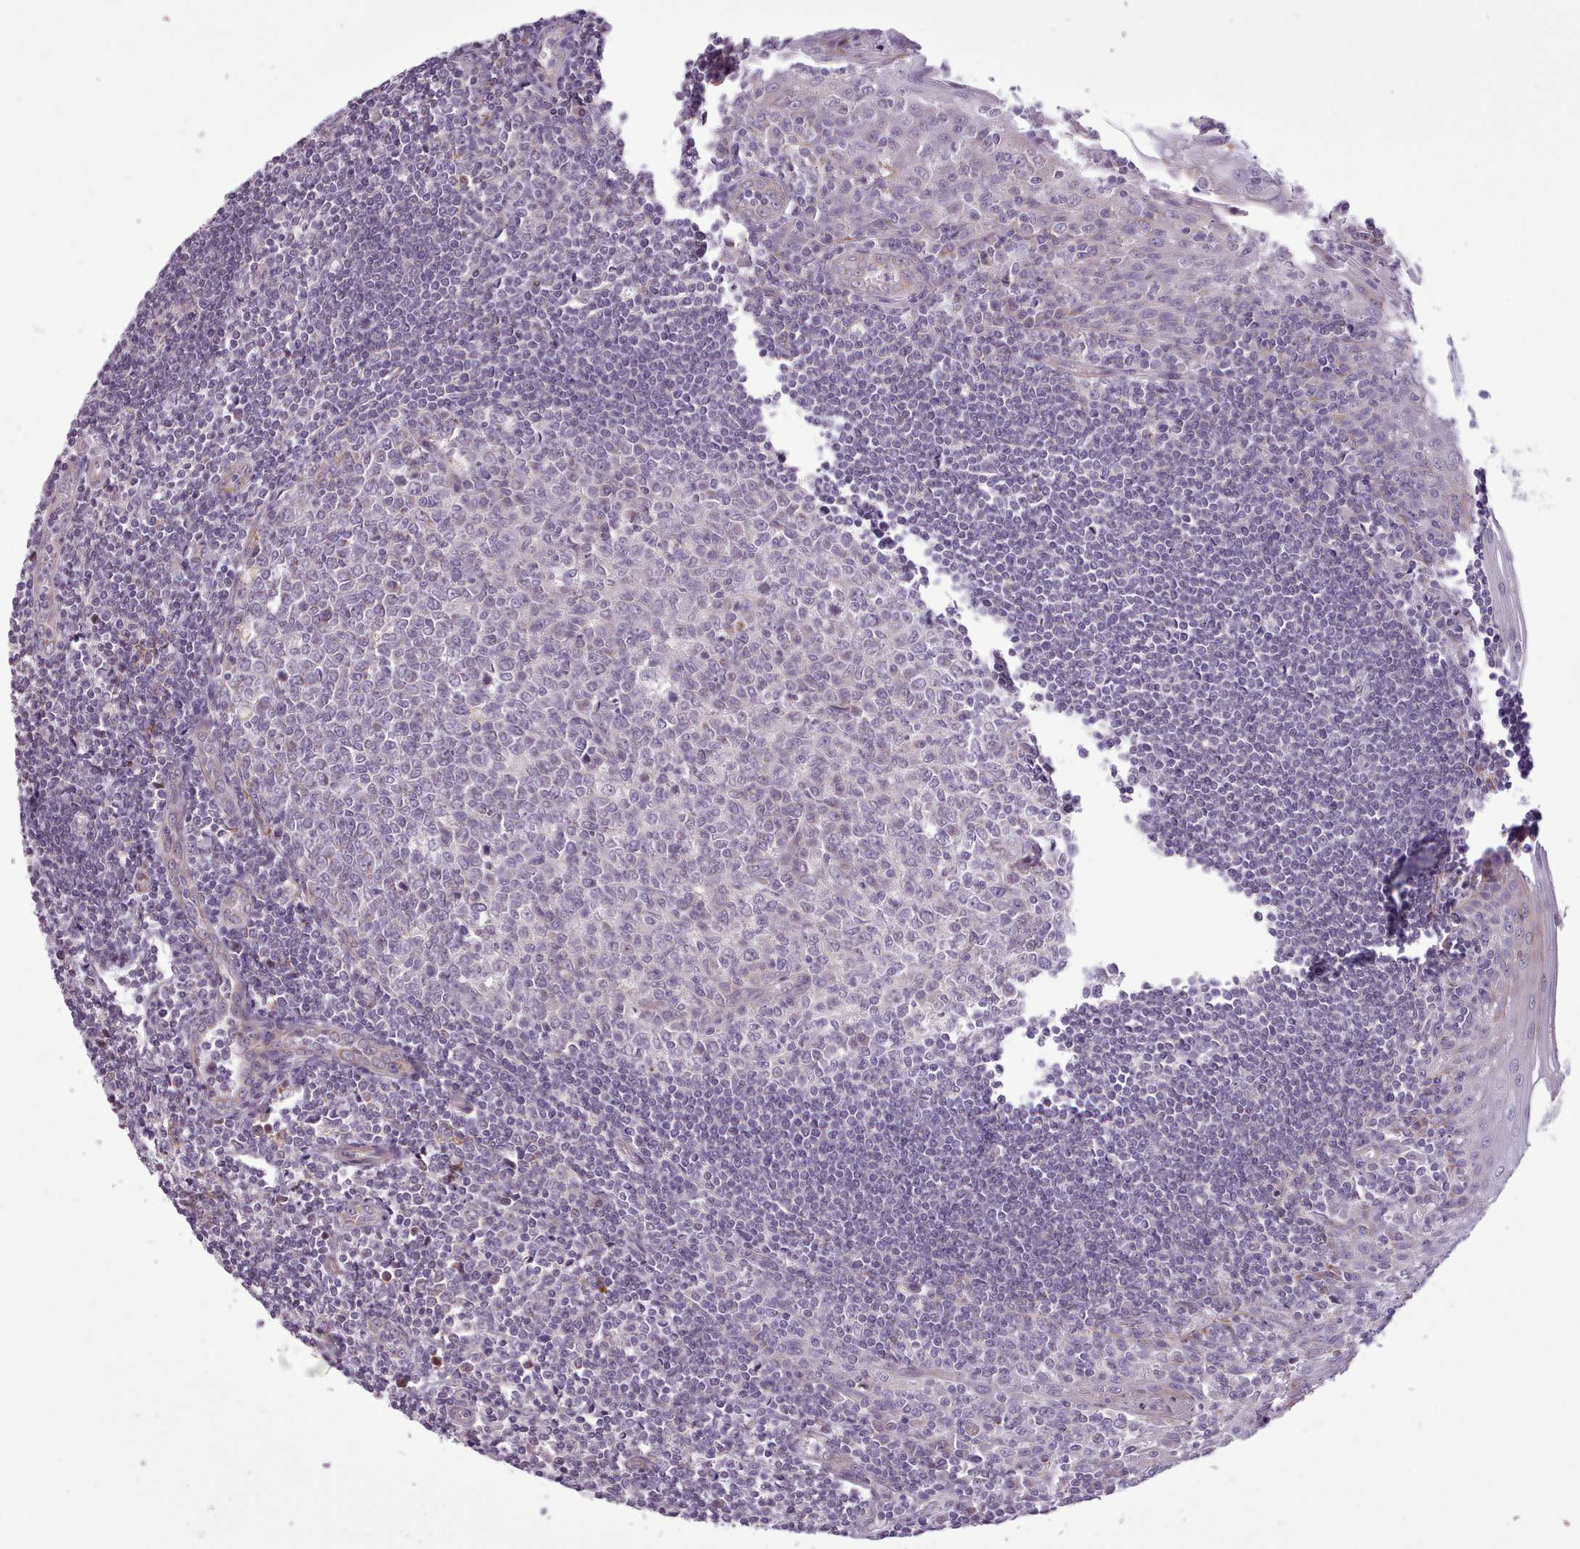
{"staining": {"intensity": "moderate", "quantity": "<25%", "location": "cytoplasmic/membranous"}, "tissue": "tonsil", "cell_type": "Germinal center cells", "image_type": "normal", "snomed": [{"axis": "morphology", "description": "Normal tissue, NOS"}, {"axis": "topography", "description": "Tonsil"}], "caption": "The photomicrograph exhibits immunohistochemical staining of unremarkable tonsil. There is moderate cytoplasmic/membranous staining is present in approximately <25% of germinal center cells.", "gene": "AVL9", "patient": {"sex": "male", "age": 27}}